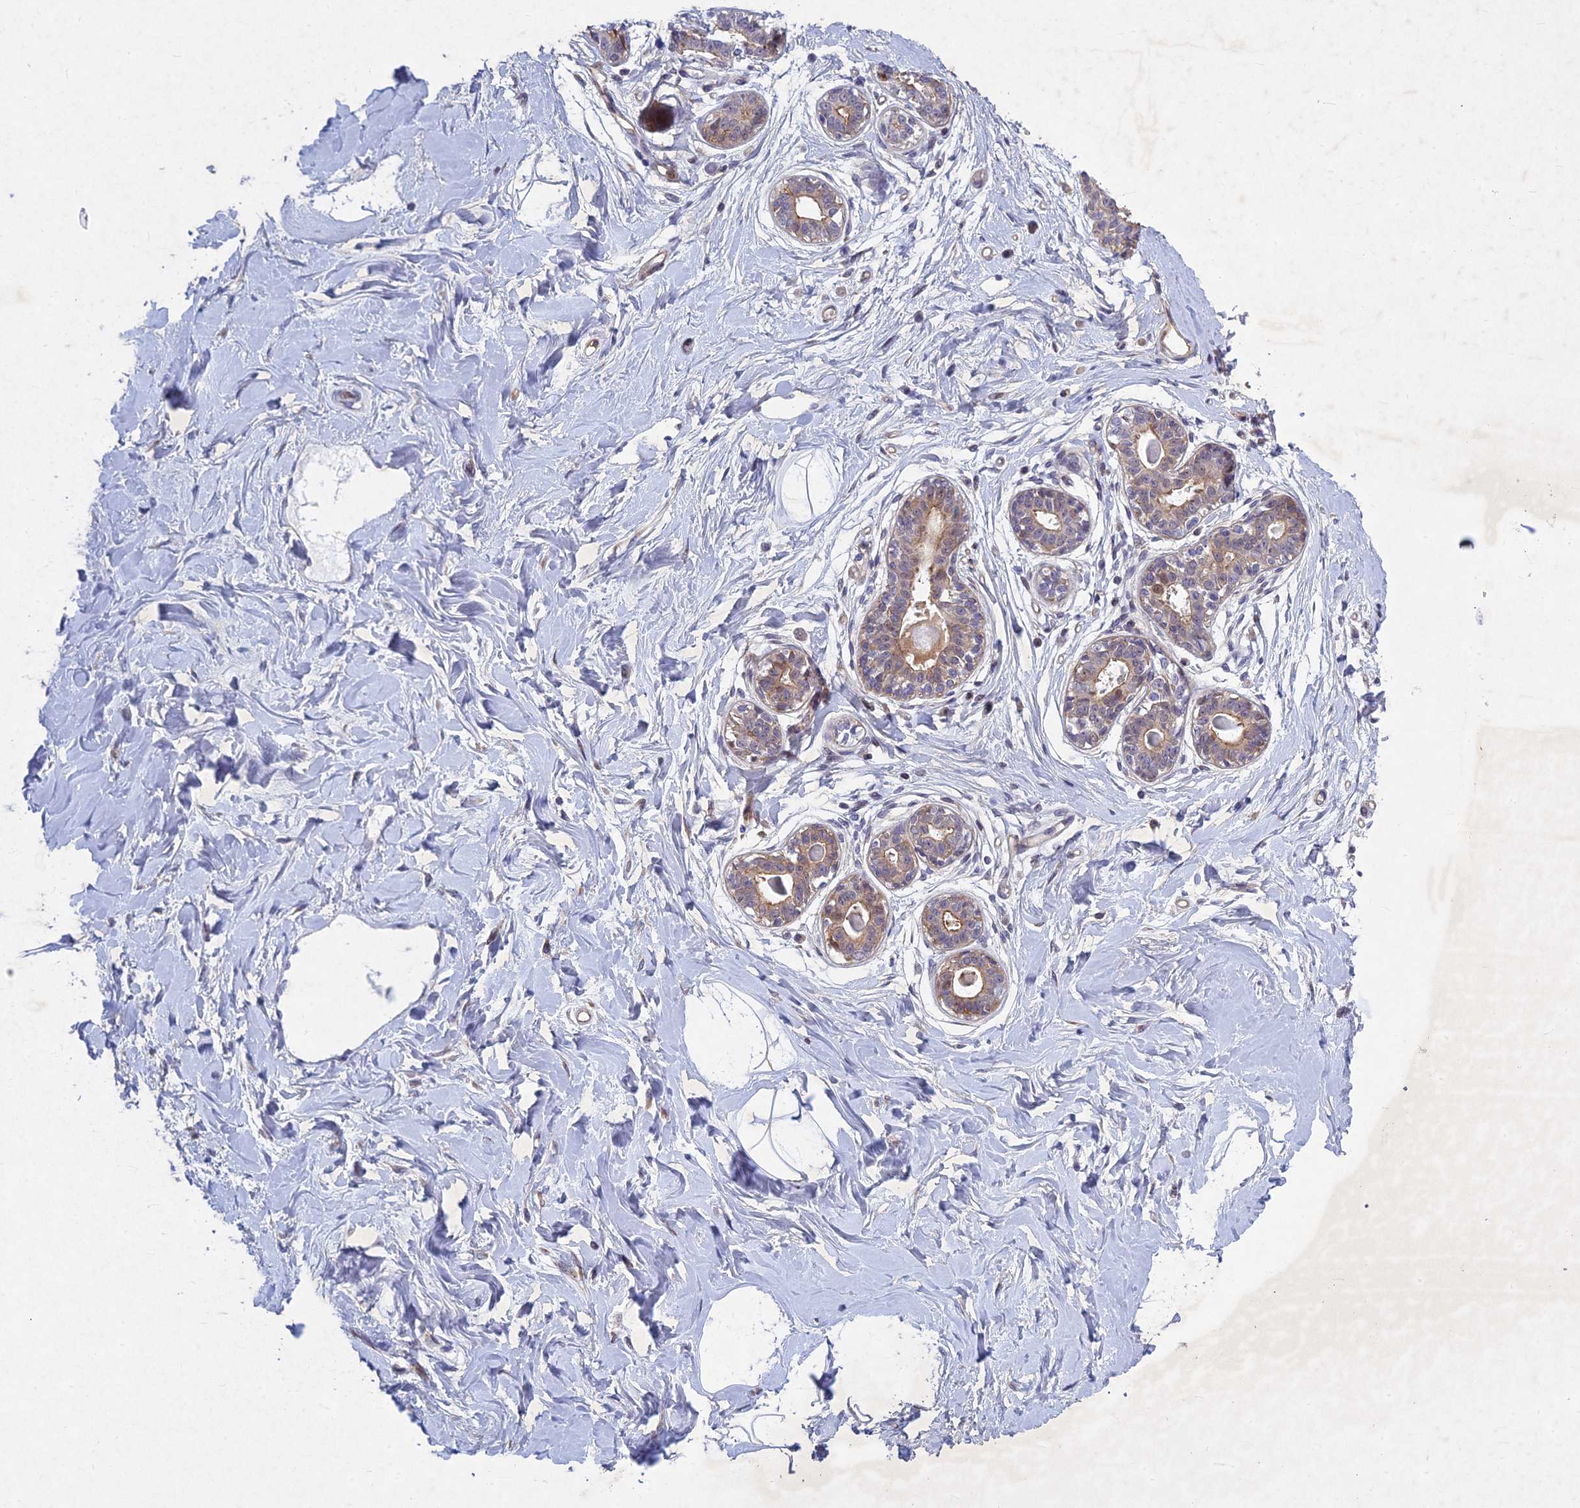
{"staining": {"intensity": "negative", "quantity": "none", "location": "none"}, "tissue": "breast", "cell_type": "Adipocytes", "image_type": "normal", "snomed": [{"axis": "morphology", "description": "Normal tissue, NOS"}, {"axis": "topography", "description": "Breast"}], "caption": "DAB immunohistochemical staining of normal breast shows no significant staining in adipocytes. Nuclei are stained in blue.", "gene": "PTHLH", "patient": {"sex": "female", "age": 45}}